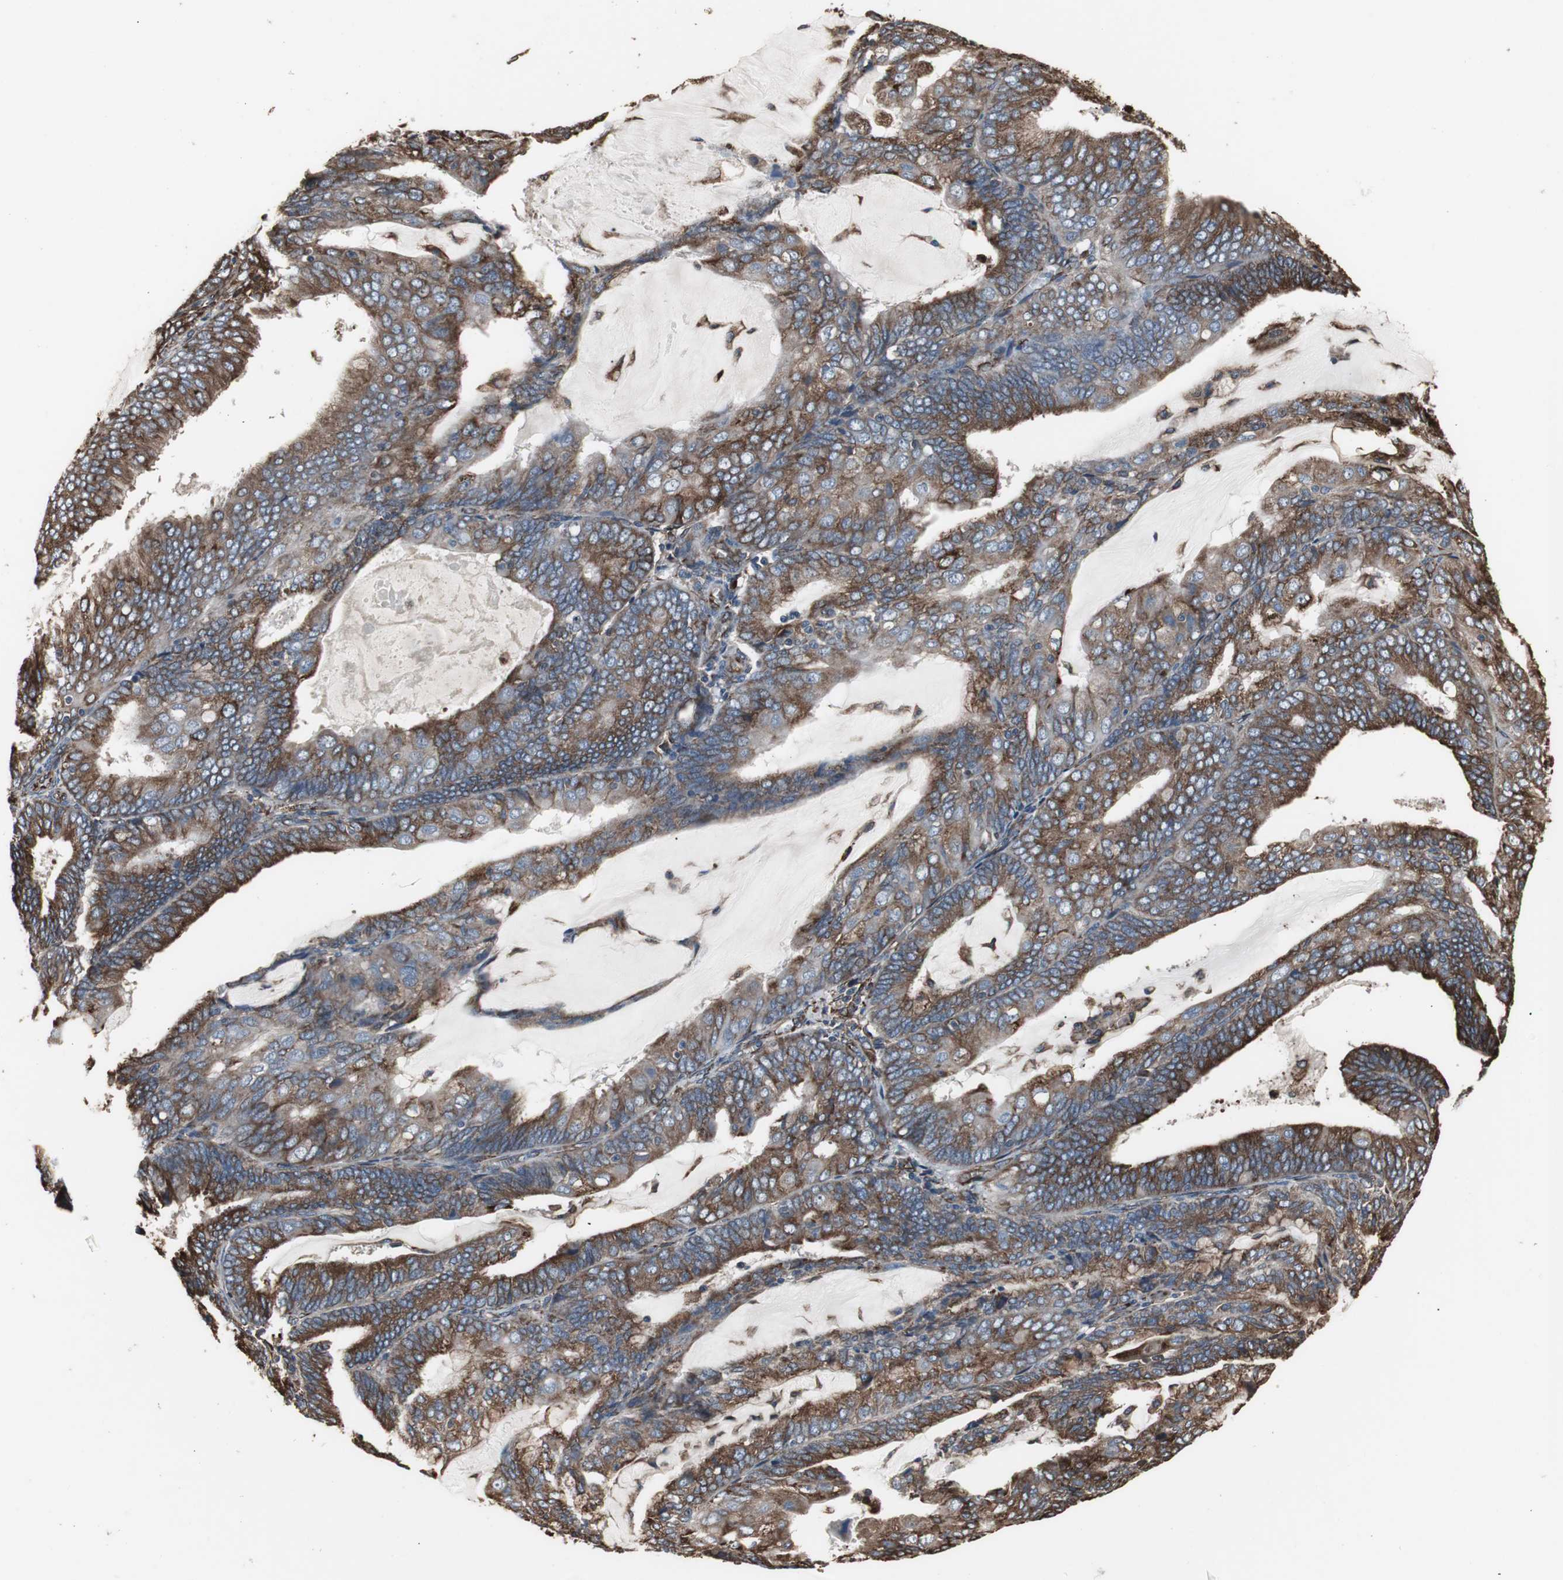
{"staining": {"intensity": "moderate", "quantity": ">75%", "location": "cytoplasmic/membranous"}, "tissue": "endometrial cancer", "cell_type": "Tumor cells", "image_type": "cancer", "snomed": [{"axis": "morphology", "description": "Adenocarcinoma, NOS"}, {"axis": "topography", "description": "Endometrium"}], "caption": "Moderate cytoplasmic/membranous positivity is seen in about >75% of tumor cells in endometrial cancer (adenocarcinoma).", "gene": "CALU", "patient": {"sex": "female", "age": 81}}